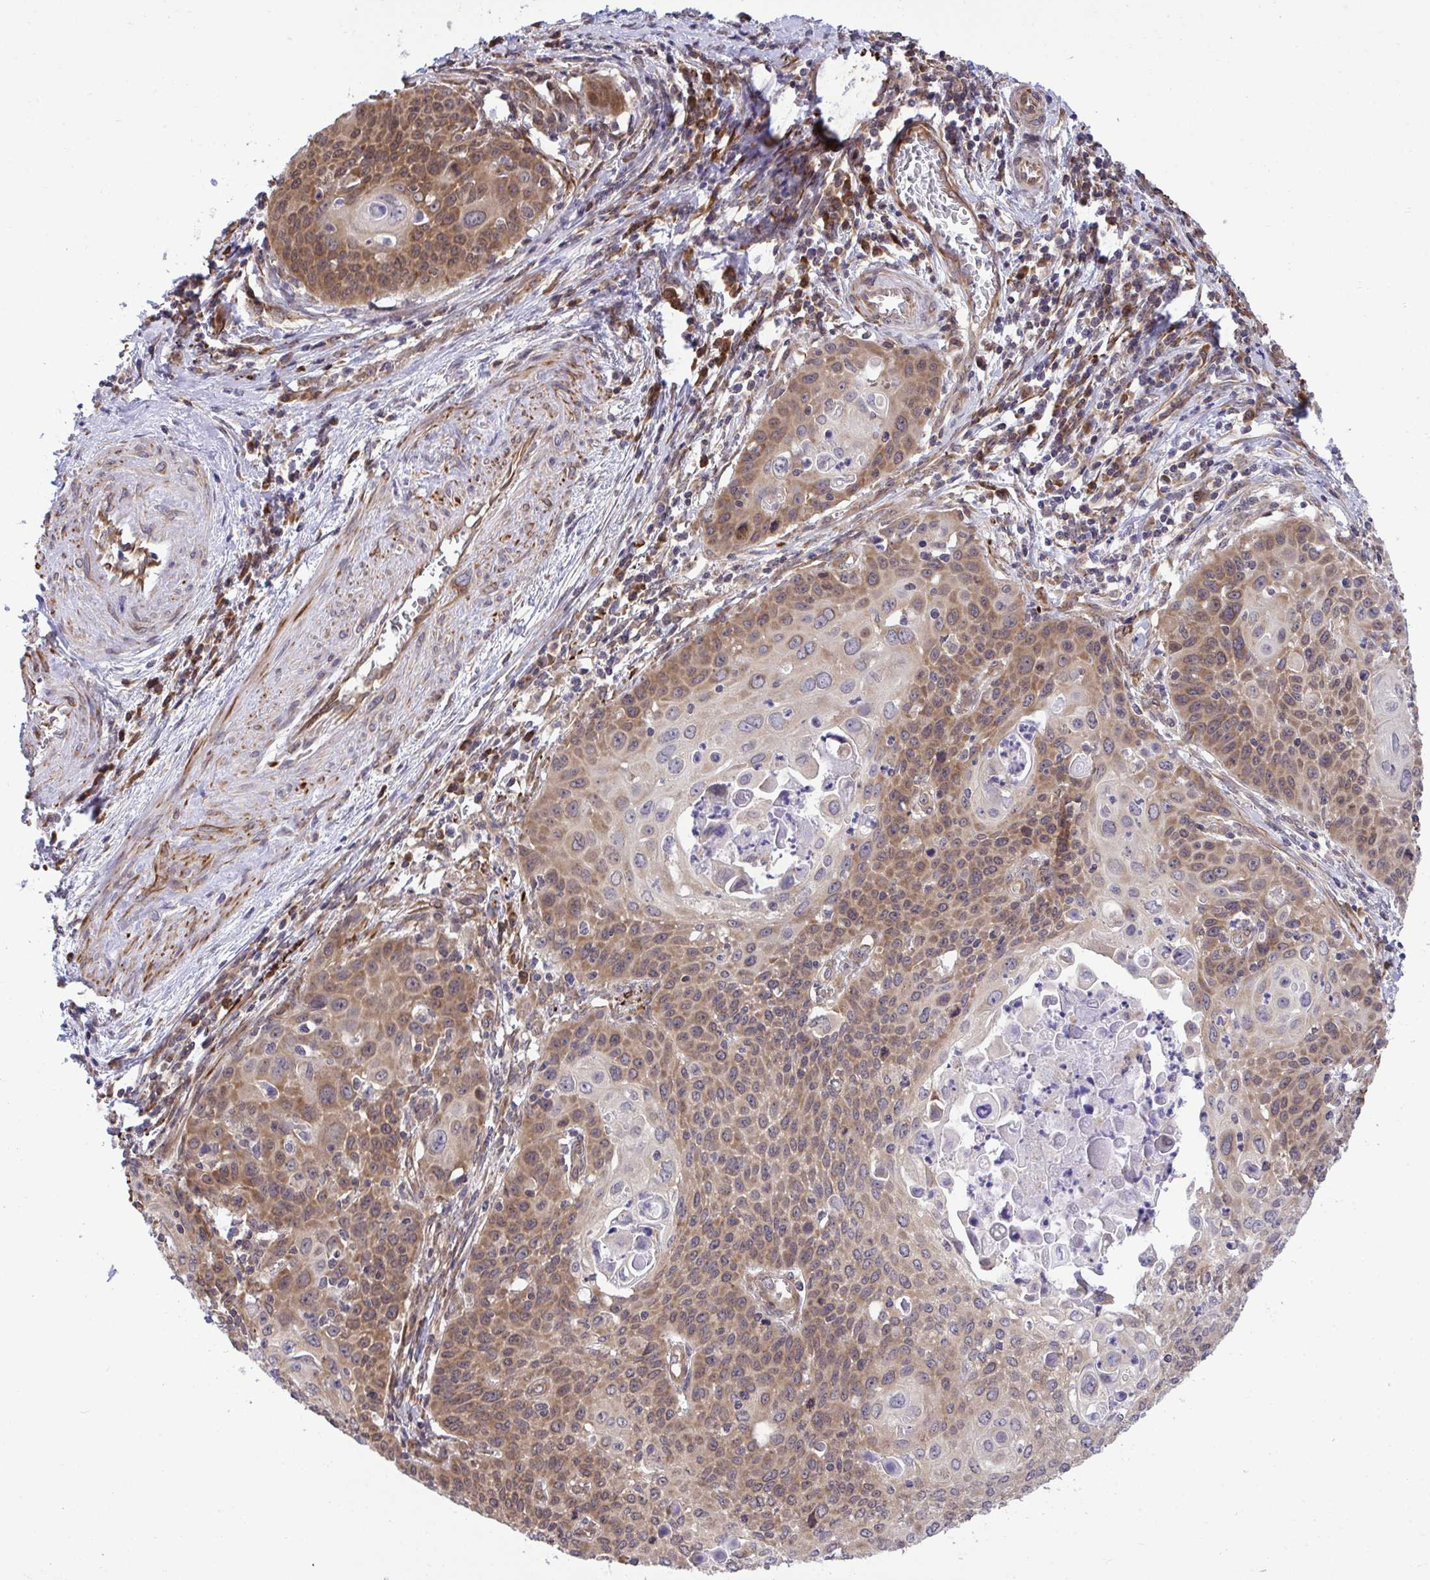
{"staining": {"intensity": "moderate", "quantity": "25%-75%", "location": "cytoplasmic/membranous"}, "tissue": "cervical cancer", "cell_type": "Tumor cells", "image_type": "cancer", "snomed": [{"axis": "morphology", "description": "Squamous cell carcinoma, NOS"}, {"axis": "topography", "description": "Cervix"}], "caption": "High-power microscopy captured an IHC image of cervical squamous cell carcinoma, revealing moderate cytoplasmic/membranous staining in approximately 25%-75% of tumor cells. (Brightfield microscopy of DAB IHC at high magnification).", "gene": "RPS15", "patient": {"sex": "female", "age": 65}}